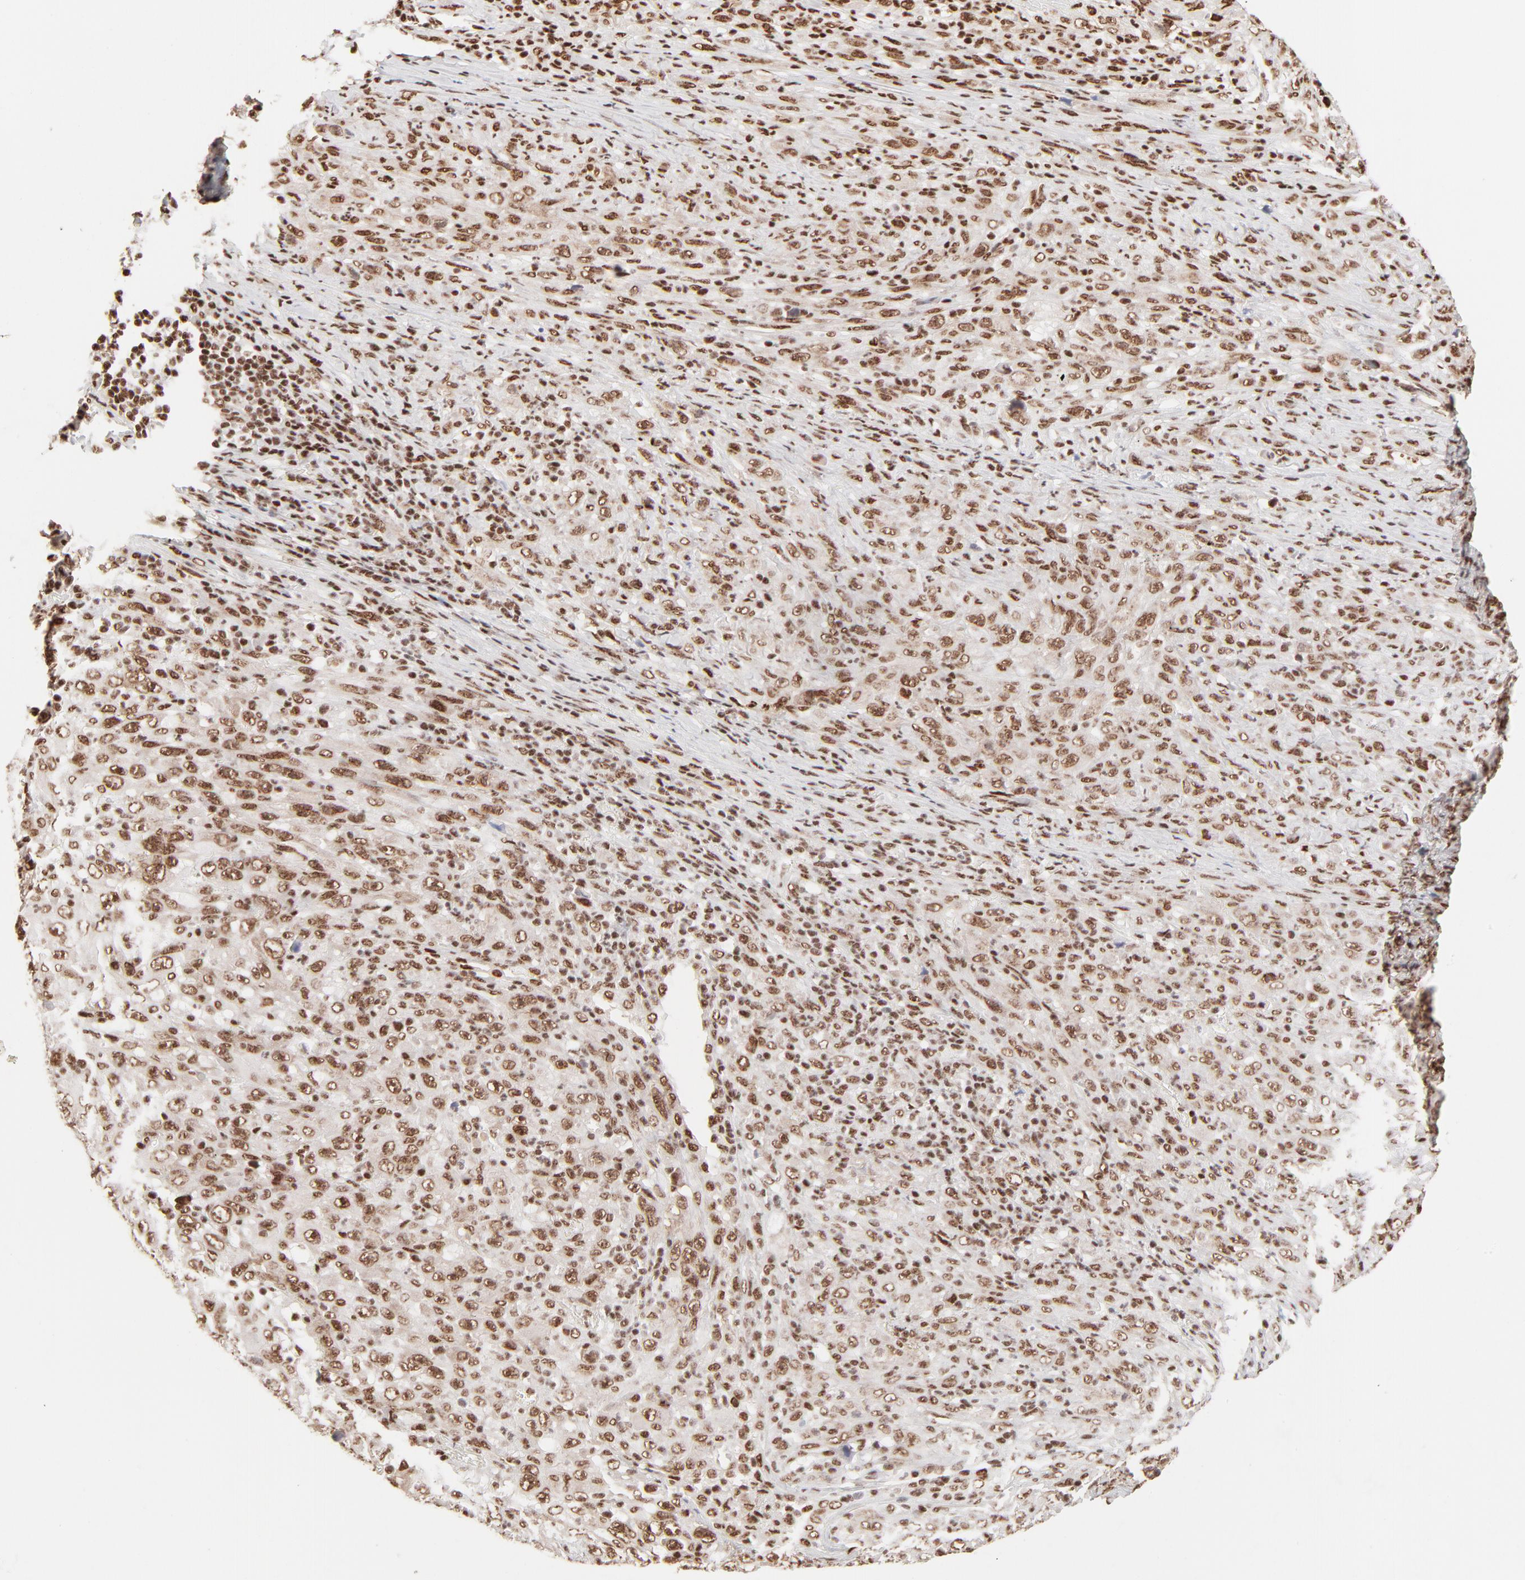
{"staining": {"intensity": "moderate", "quantity": ">75%", "location": "nuclear"}, "tissue": "melanoma", "cell_type": "Tumor cells", "image_type": "cancer", "snomed": [{"axis": "morphology", "description": "Malignant melanoma, Metastatic site"}, {"axis": "topography", "description": "Skin"}], "caption": "Immunohistochemical staining of malignant melanoma (metastatic site) demonstrates medium levels of moderate nuclear protein expression in approximately >75% of tumor cells.", "gene": "TARDBP", "patient": {"sex": "female", "age": 56}}